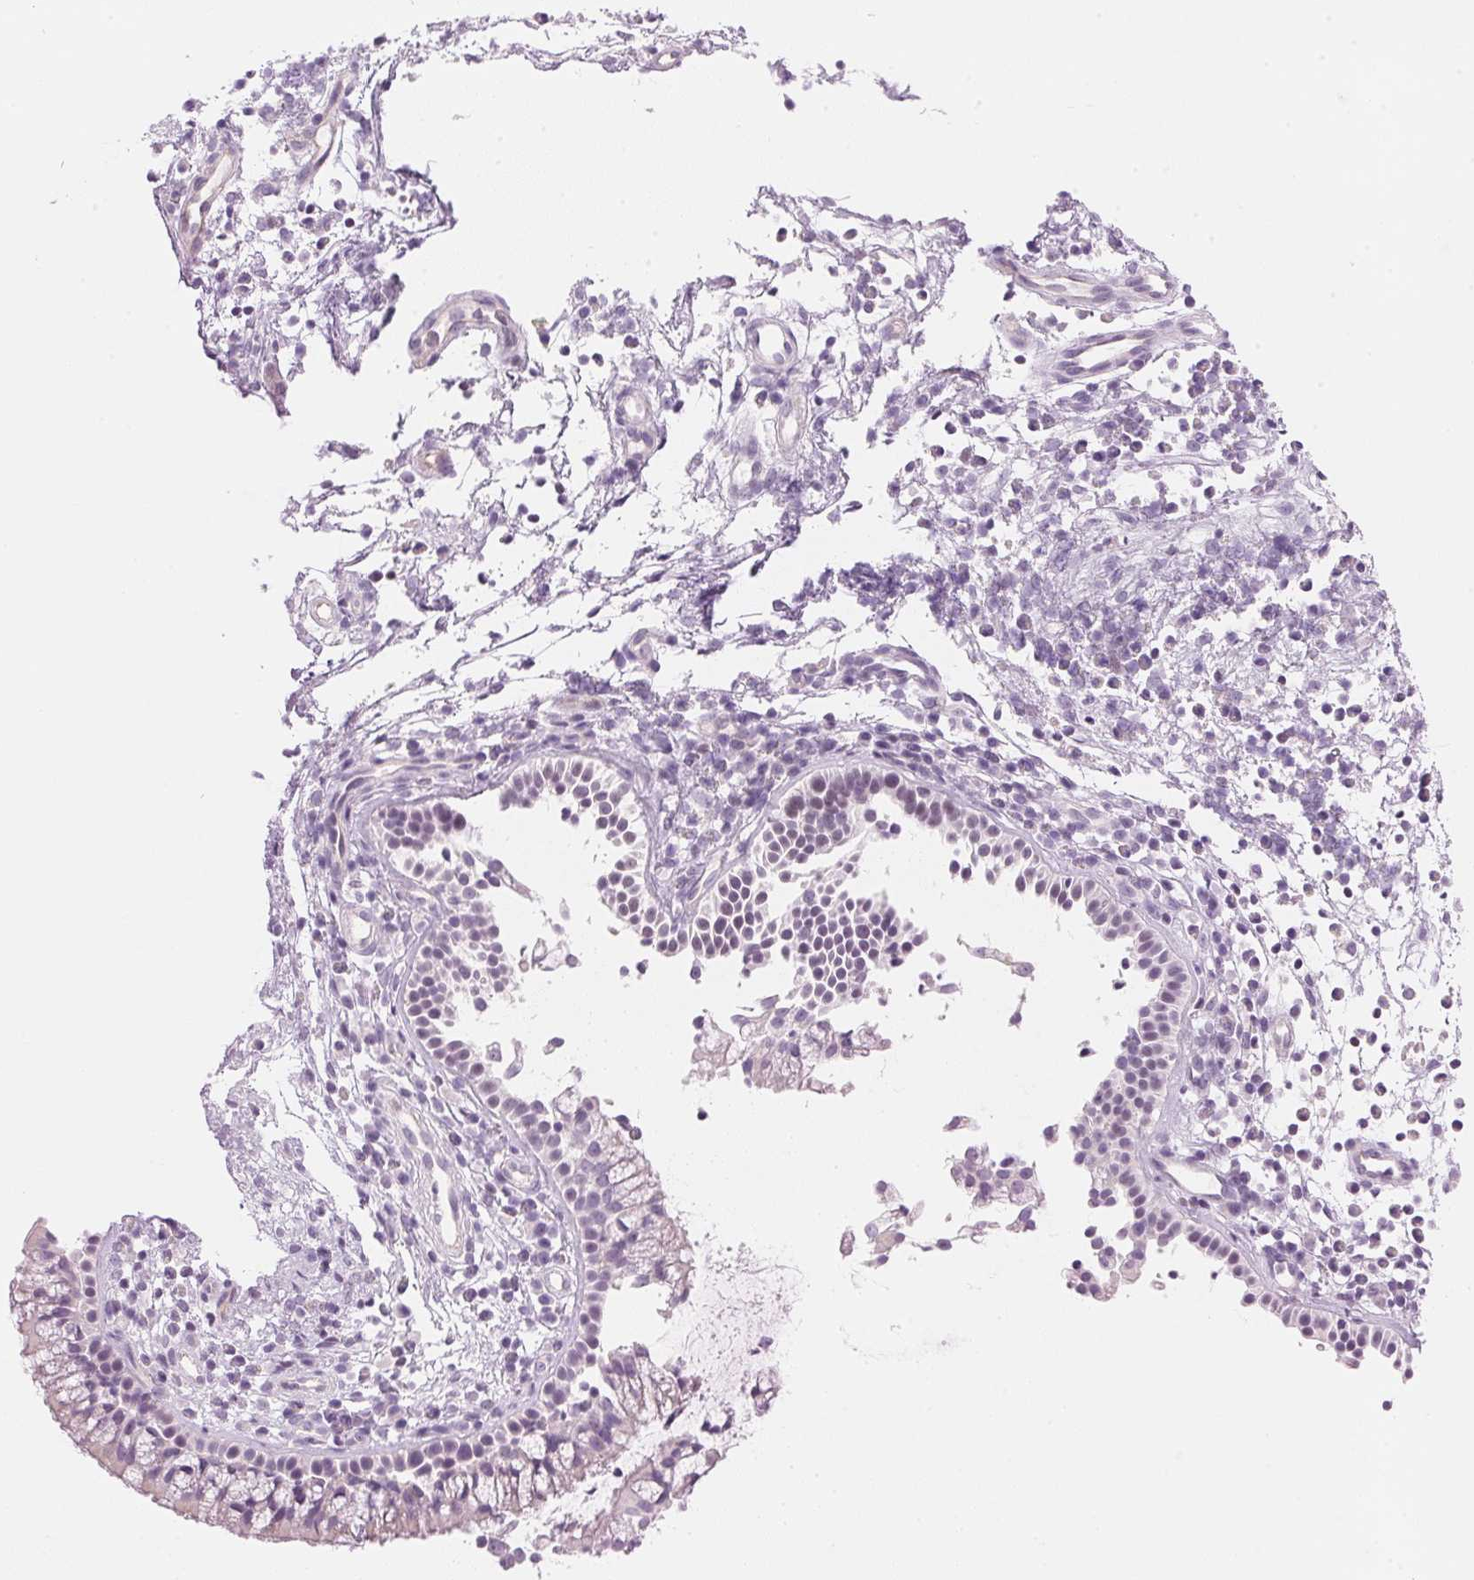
{"staining": {"intensity": "negative", "quantity": "none", "location": "none"}, "tissue": "nasopharynx", "cell_type": "Respiratory epithelial cells", "image_type": "normal", "snomed": [{"axis": "morphology", "description": "Normal tissue, NOS"}, {"axis": "topography", "description": "Nasopharynx"}], "caption": "IHC image of normal nasopharynx: human nasopharynx stained with DAB shows no significant protein expression in respiratory epithelial cells.", "gene": "CYP11B1", "patient": {"sex": "male", "age": 77}}